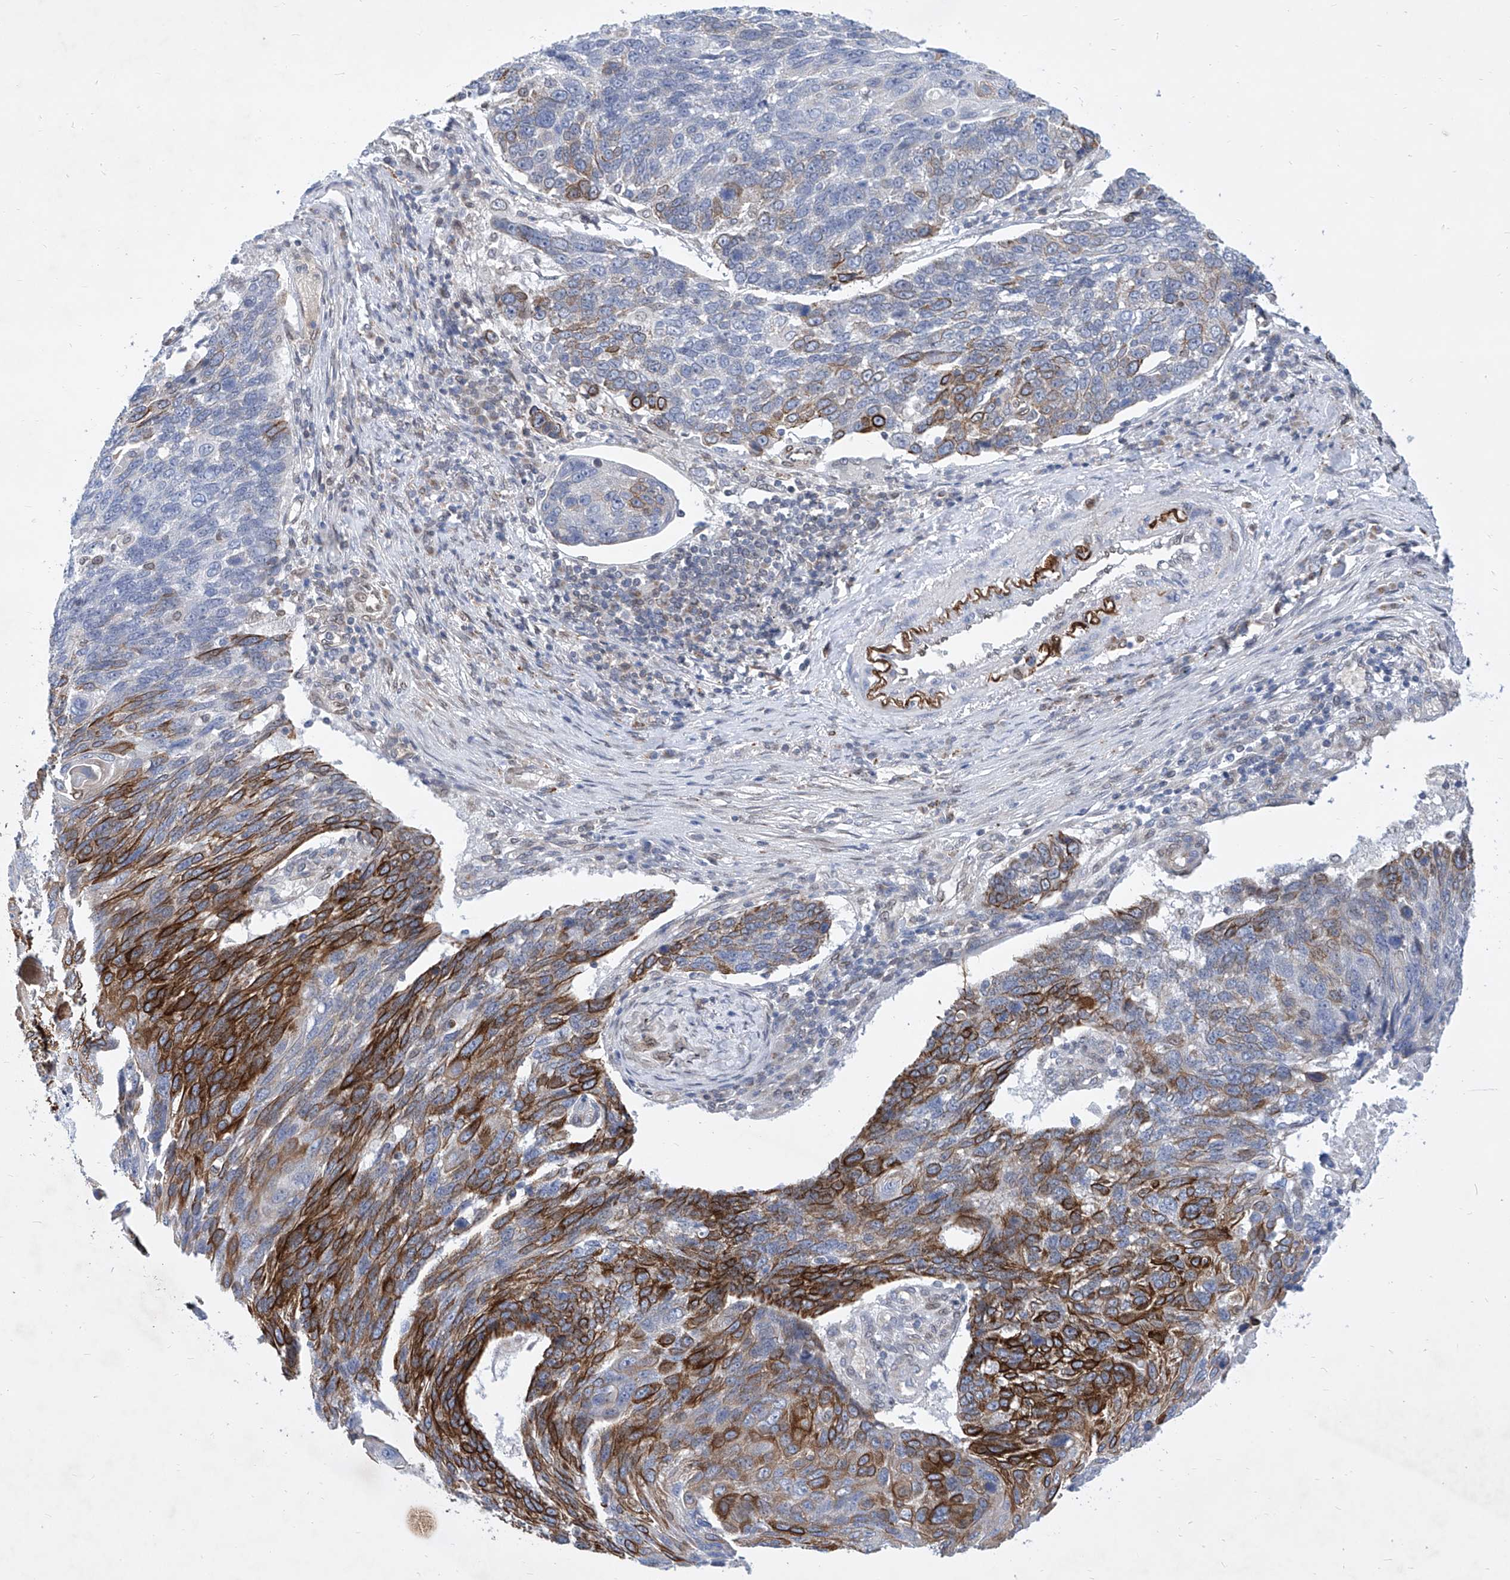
{"staining": {"intensity": "strong", "quantity": "25%-75%", "location": "cytoplasmic/membranous"}, "tissue": "lung cancer", "cell_type": "Tumor cells", "image_type": "cancer", "snomed": [{"axis": "morphology", "description": "Squamous cell carcinoma, NOS"}, {"axis": "topography", "description": "Lung"}], "caption": "Protein staining of lung squamous cell carcinoma tissue displays strong cytoplasmic/membranous expression in approximately 25%-75% of tumor cells. (IHC, brightfield microscopy, high magnification).", "gene": "MX2", "patient": {"sex": "male", "age": 66}}